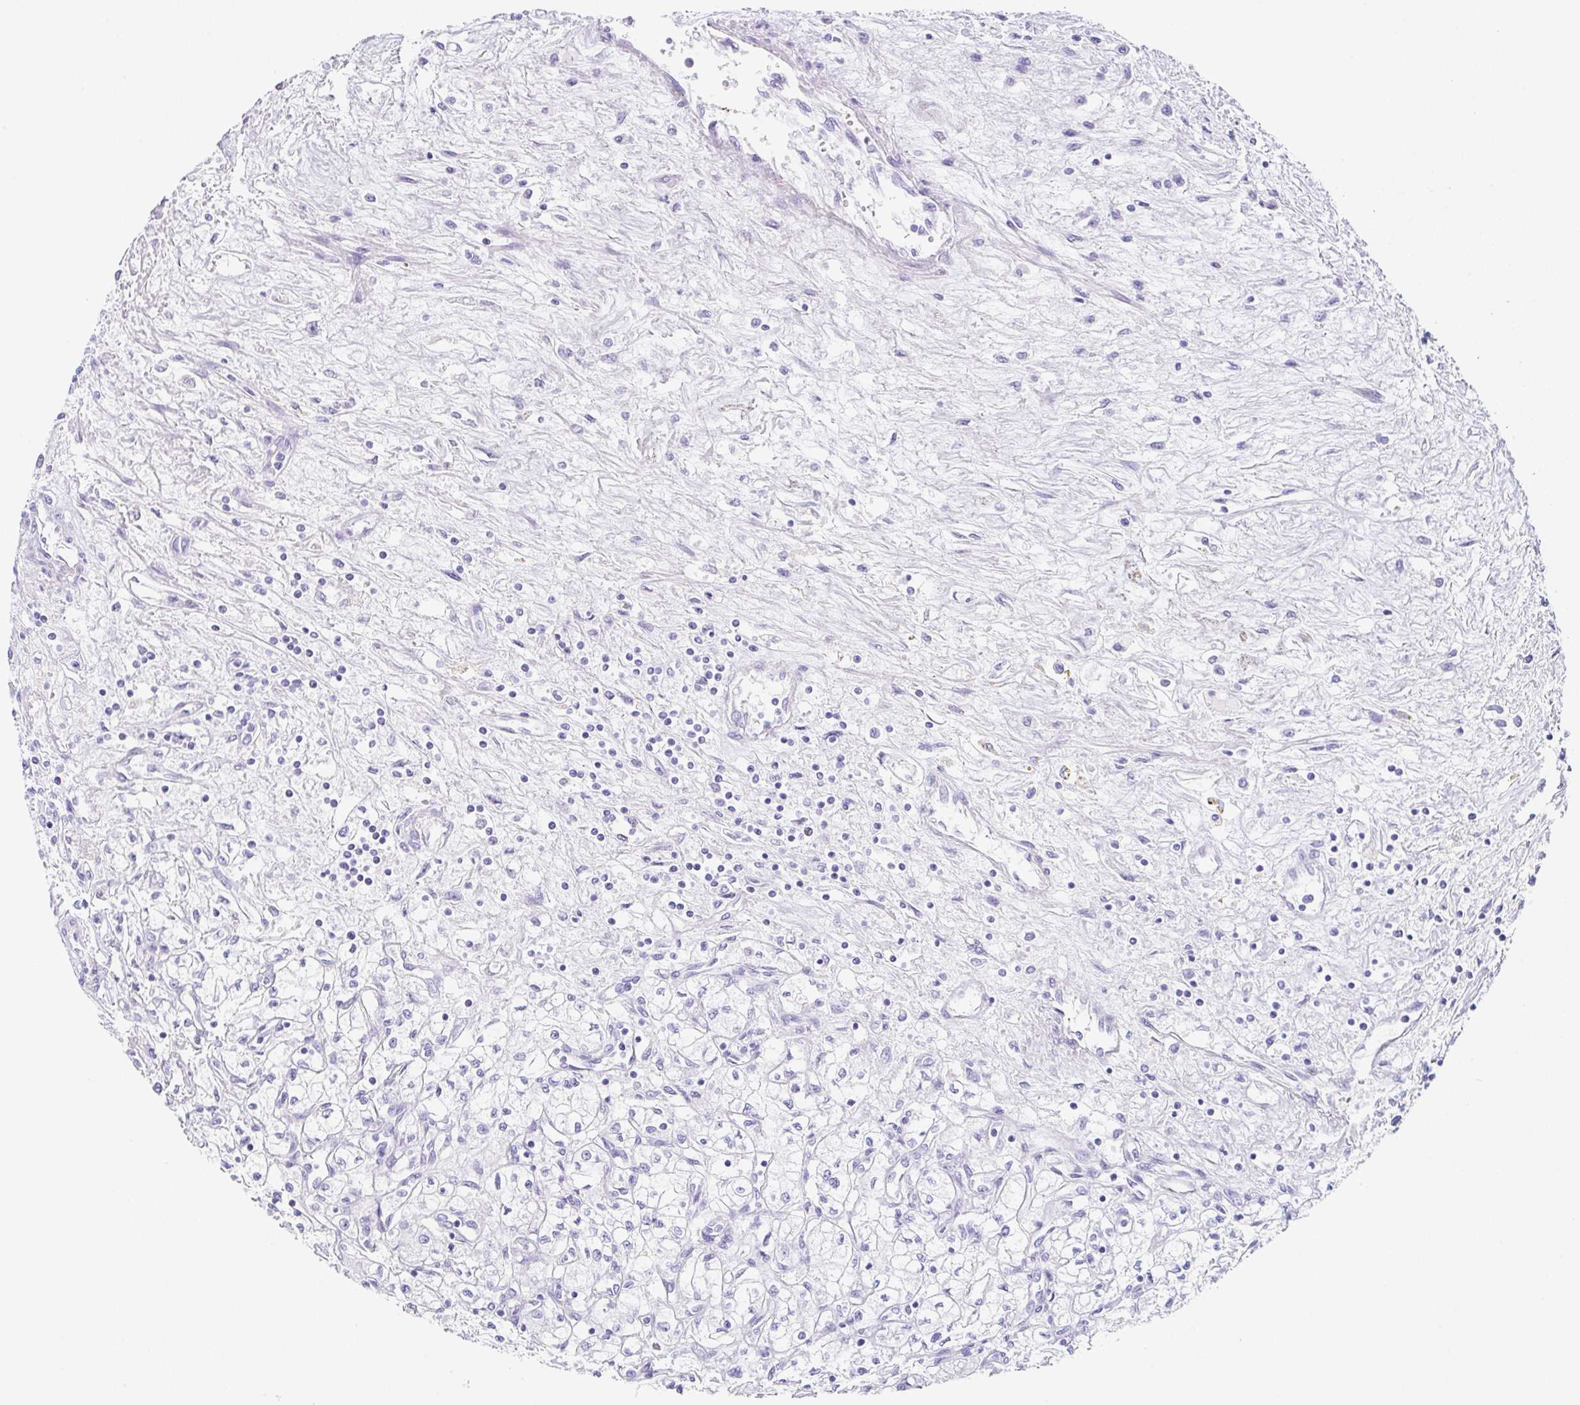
{"staining": {"intensity": "negative", "quantity": "none", "location": "none"}, "tissue": "renal cancer", "cell_type": "Tumor cells", "image_type": "cancer", "snomed": [{"axis": "morphology", "description": "Adenocarcinoma, NOS"}, {"axis": "topography", "description": "Kidney"}], "caption": "Tumor cells show no significant protein expression in renal adenocarcinoma.", "gene": "CLDND2", "patient": {"sex": "male", "age": 59}}